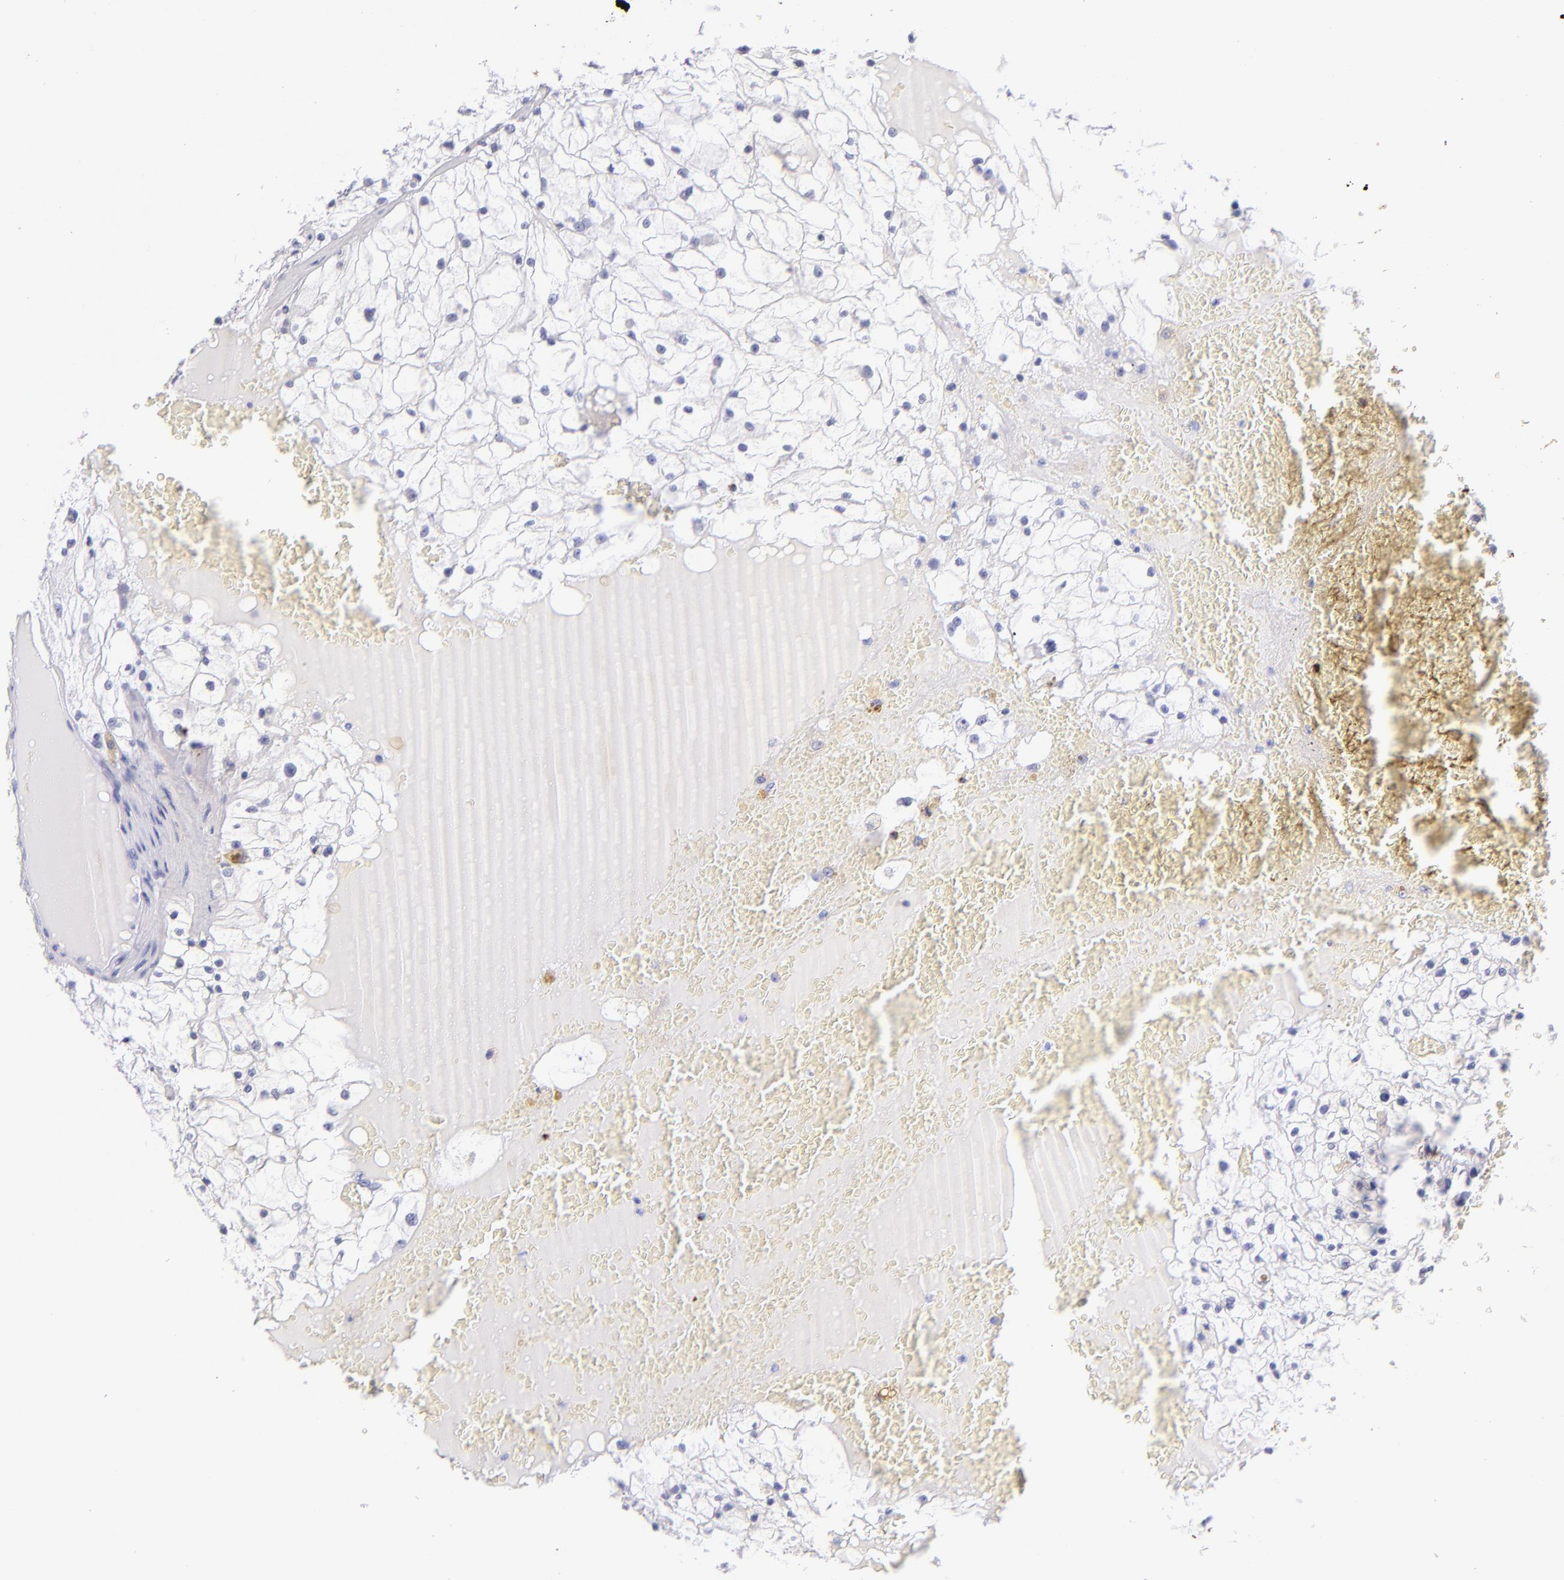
{"staining": {"intensity": "negative", "quantity": "none", "location": "none"}, "tissue": "renal cancer", "cell_type": "Tumor cells", "image_type": "cancer", "snomed": [{"axis": "morphology", "description": "Adenocarcinoma, NOS"}, {"axis": "topography", "description": "Kidney"}], "caption": "This is a image of immunohistochemistry (IHC) staining of renal cancer, which shows no staining in tumor cells.", "gene": "PRF1", "patient": {"sex": "male", "age": 61}}